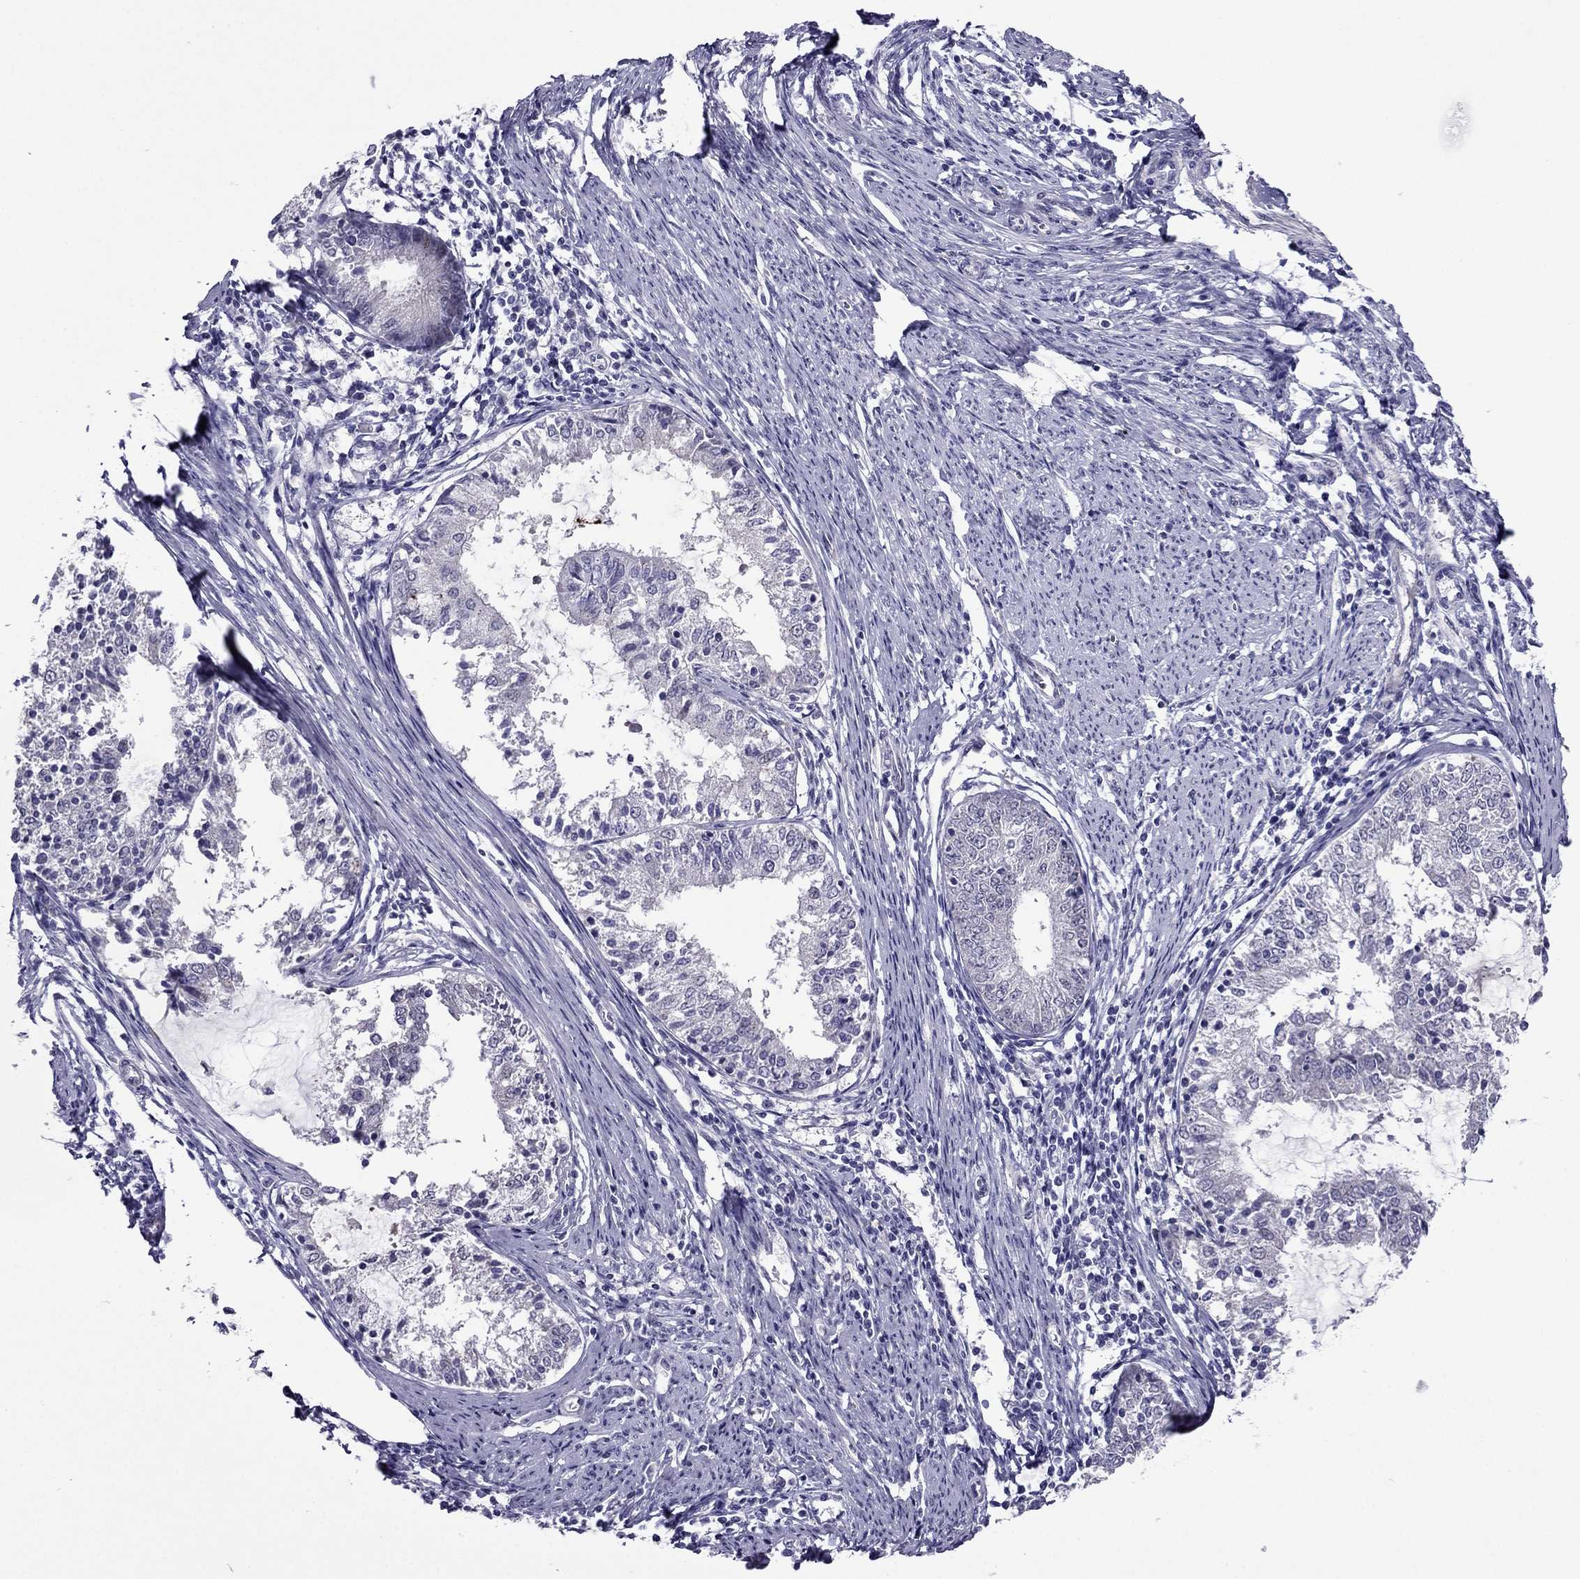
{"staining": {"intensity": "negative", "quantity": "none", "location": "none"}, "tissue": "endometrial cancer", "cell_type": "Tumor cells", "image_type": "cancer", "snomed": [{"axis": "morphology", "description": "Adenocarcinoma, NOS"}, {"axis": "topography", "description": "Endometrium"}], "caption": "Immunohistochemical staining of human endometrial cancer (adenocarcinoma) demonstrates no significant staining in tumor cells.", "gene": "MYBPH", "patient": {"sex": "female", "age": 57}}